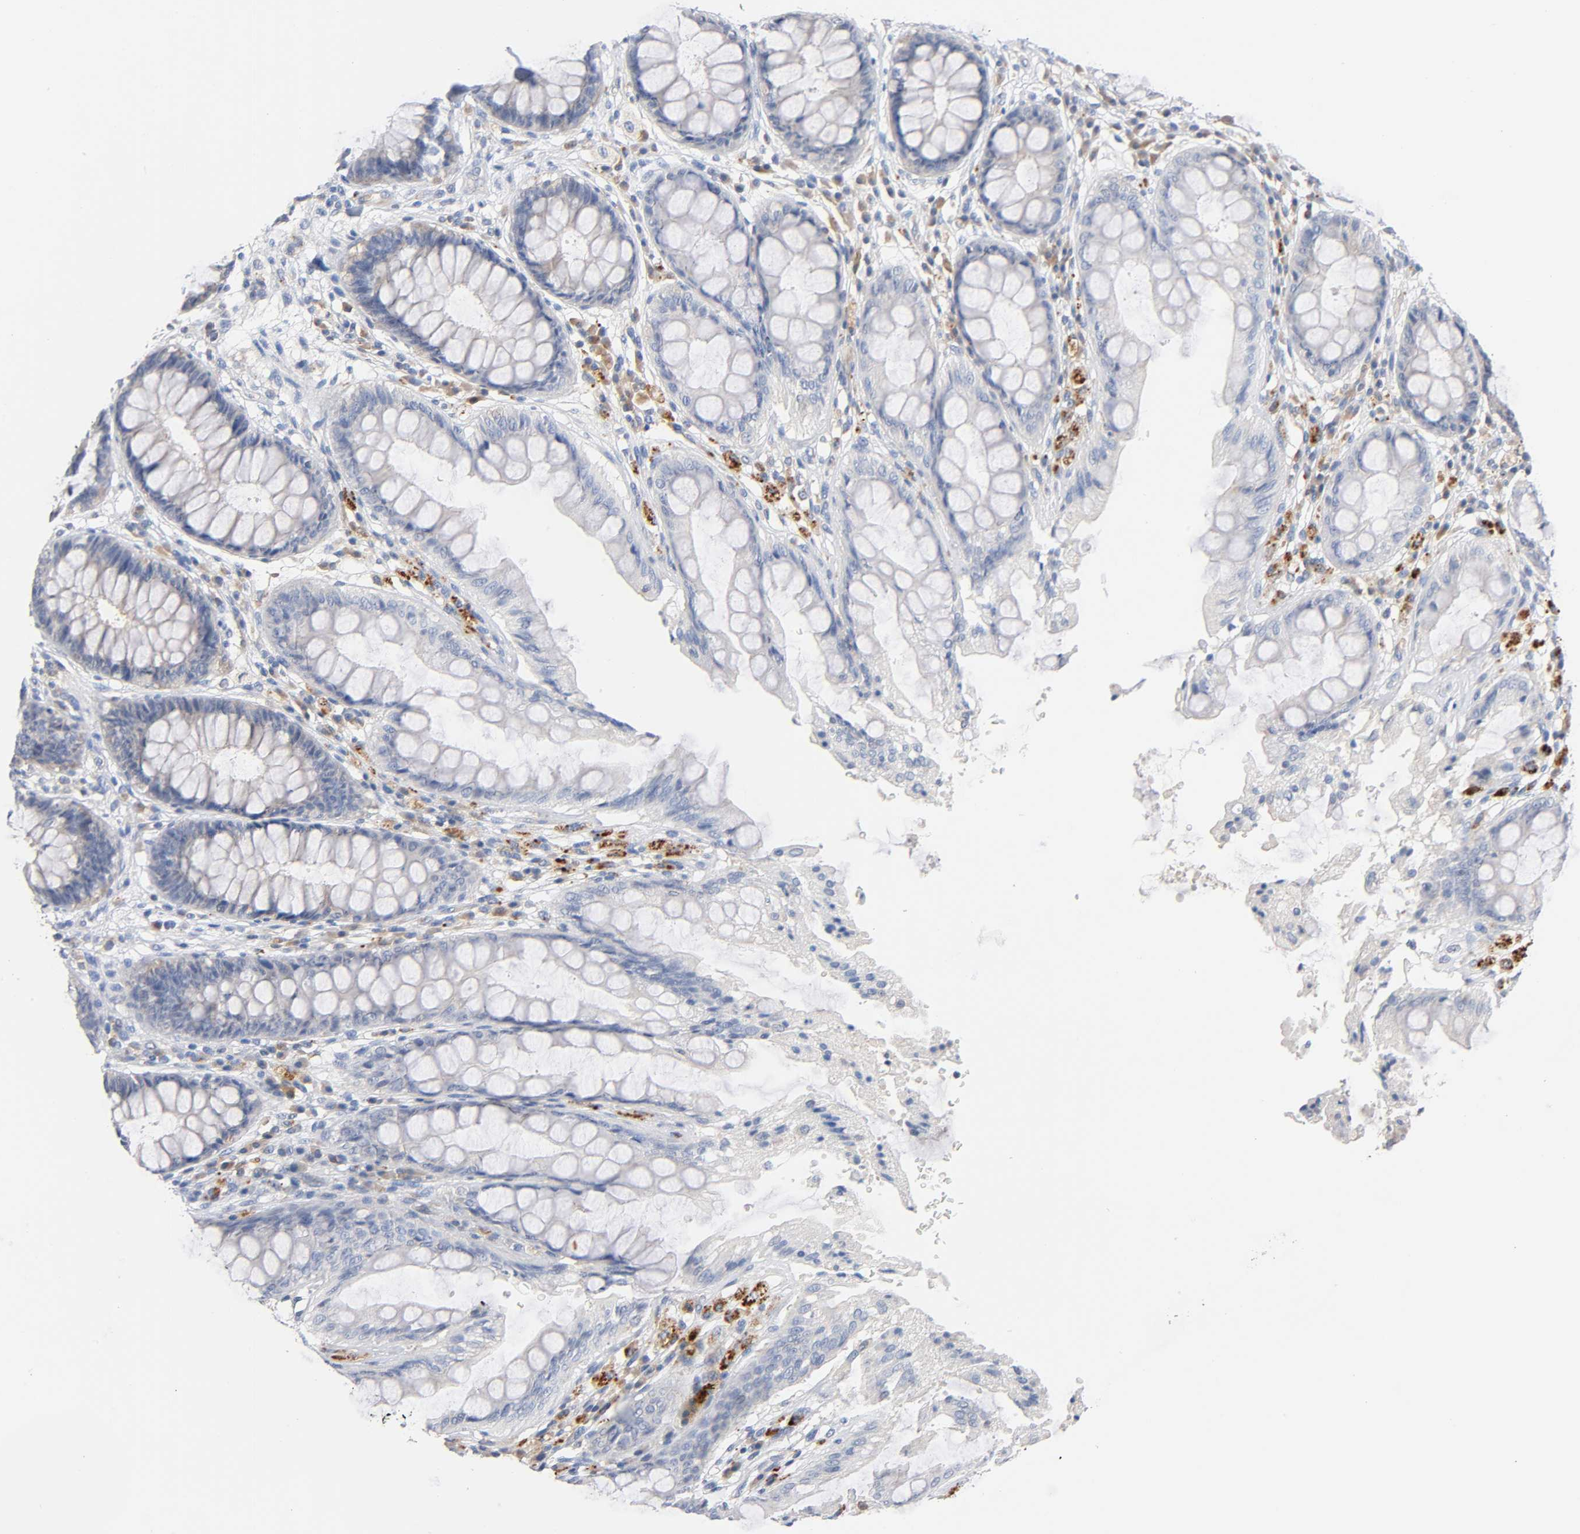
{"staining": {"intensity": "negative", "quantity": "none", "location": "none"}, "tissue": "rectum", "cell_type": "Glandular cells", "image_type": "normal", "snomed": [{"axis": "morphology", "description": "Normal tissue, NOS"}, {"axis": "topography", "description": "Rectum"}], "caption": "High magnification brightfield microscopy of unremarkable rectum stained with DAB (3,3'-diaminobenzidine) (brown) and counterstained with hematoxylin (blue): glandular cells show no significant positivity. (DAB (3,3'-diaminobenzidine) IHC with hematoxylin counter stain).", "gene": "MALT1", "patient": {"sex": "female", "age": 46}}